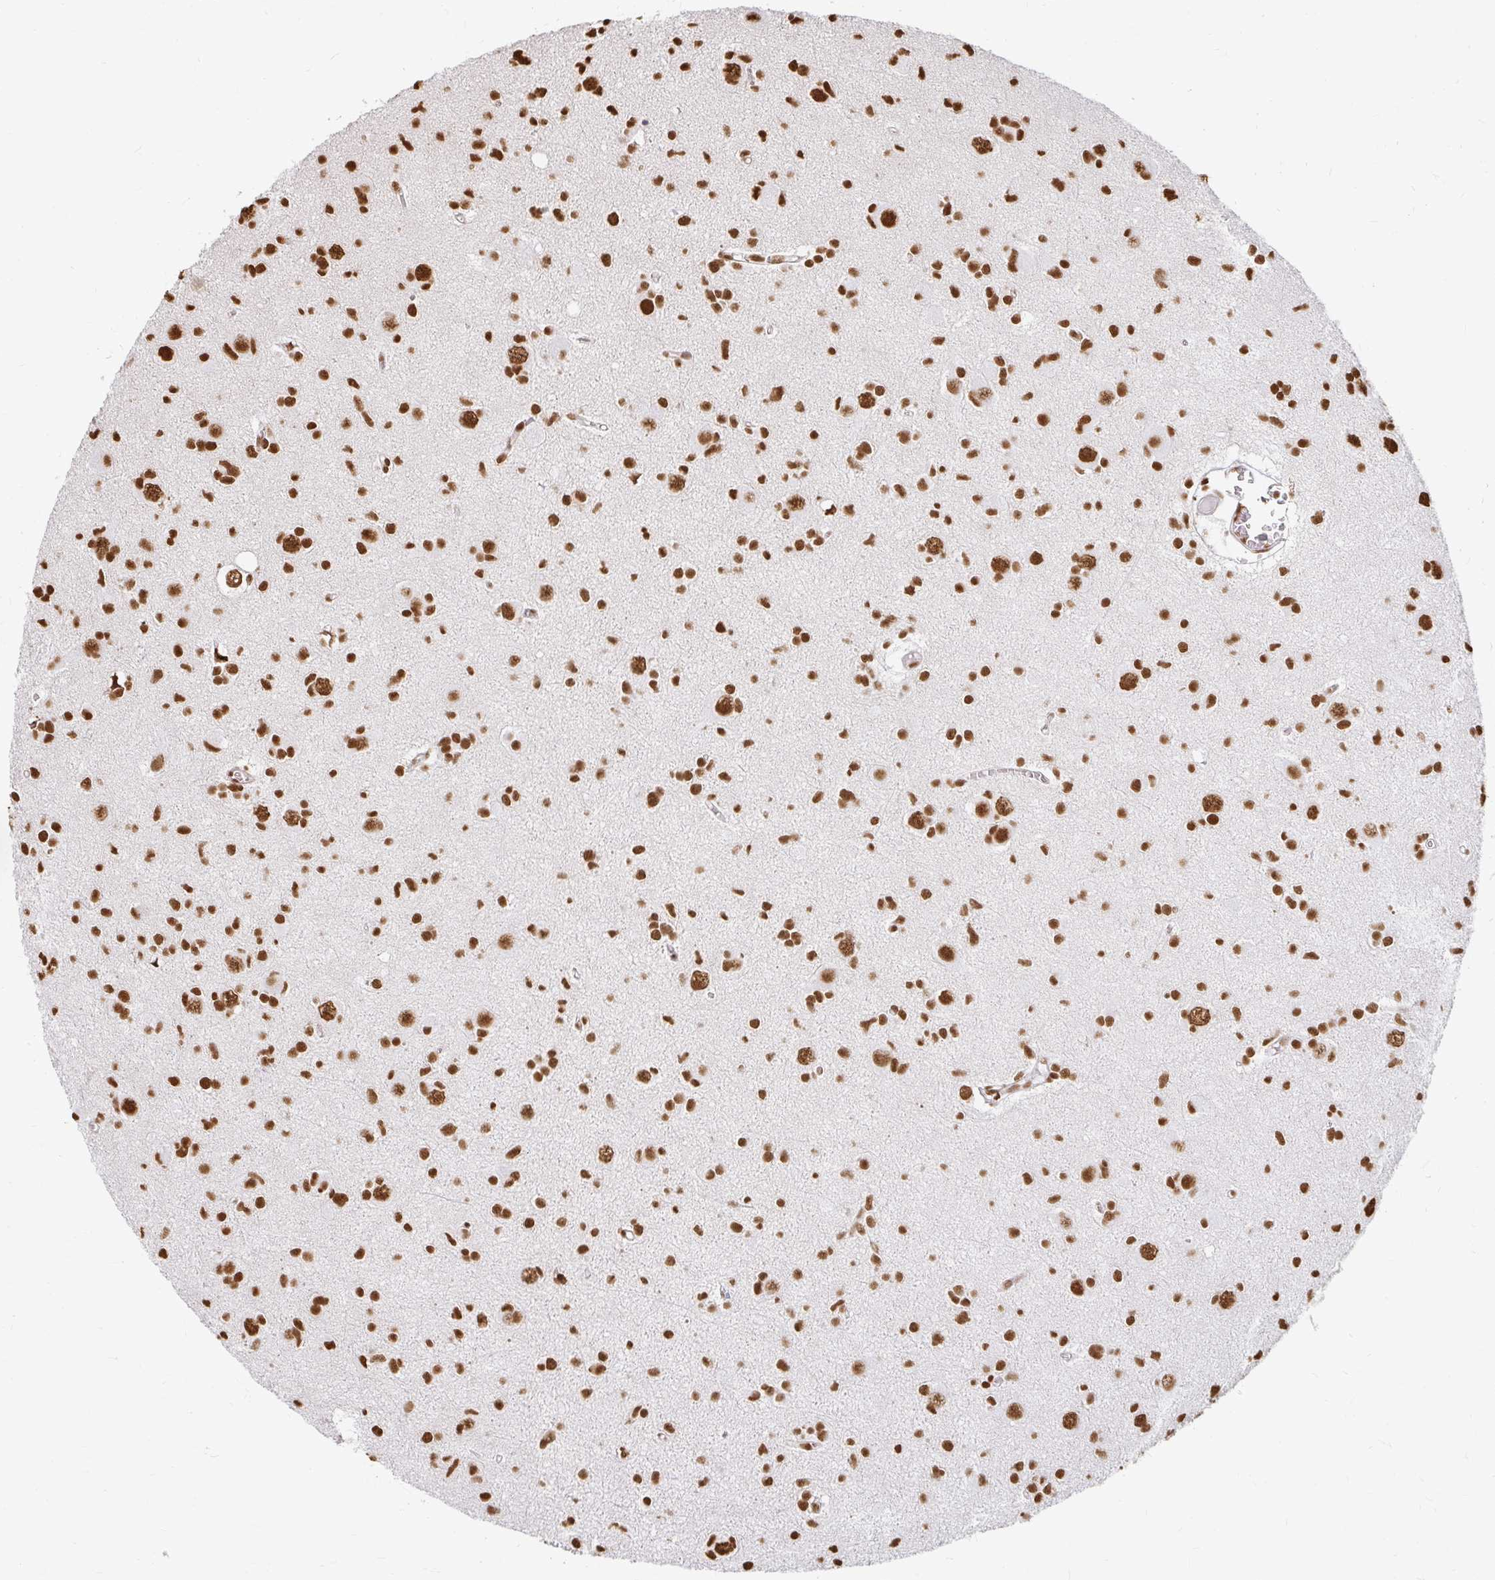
{"staining": {"intensity": "strong", "quantity": ">75%", "location": "nuclear"}, "tissue": "glioma", "cell_type": "Tumor cells", "image_type": "cancer", "snomed": [{"axis": "morphology", "description": "Glioma, malignant, High grade"}, {"axis": "topography", "description": "Brain"}], "caption": "Human glioma stained with a brown dye reveals strong nuclear positive positivity in approximately >75% of tumor cells.", "gene": "HNRNPU", "patient": {"sex": "male", "age": 23}}